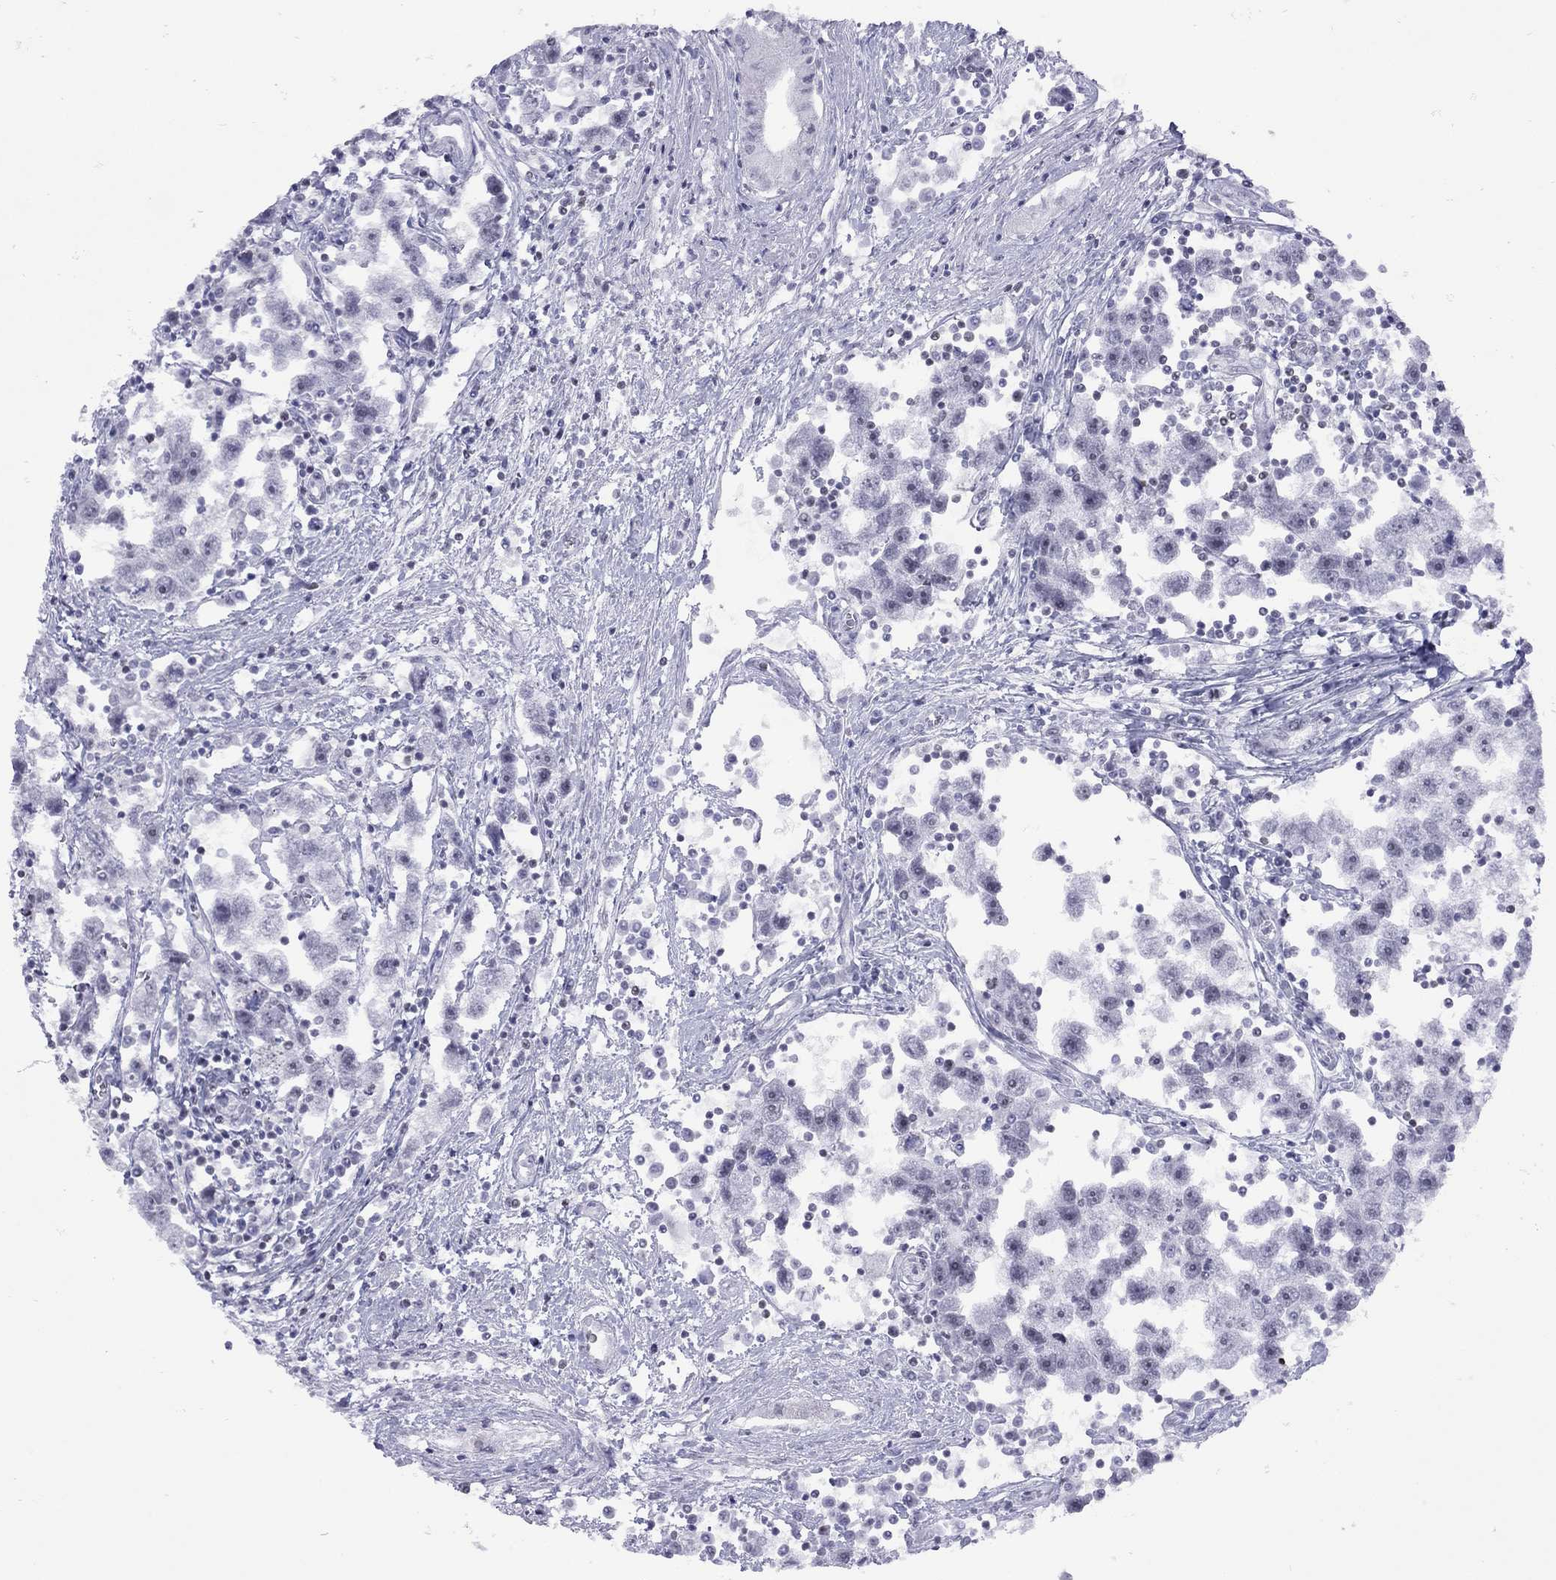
{"staining": {"intensity": "negative", "quantity": "none", "location": "none"}, "tissue": "testis cancer", "cell_type": "Tumor cells", "image_type": "cancer", "snomed": [{"axis": "morphology", "description": "Seminoma, NOS"}, {"axis": "topography", "description": "Testis"}], "caption": "Histopathology image shows no protein positivity in tumor cells of testis cancer (seminoma) tissue.", "gene": "LYAR", "patient": {"sex": "male", "age": 30}}